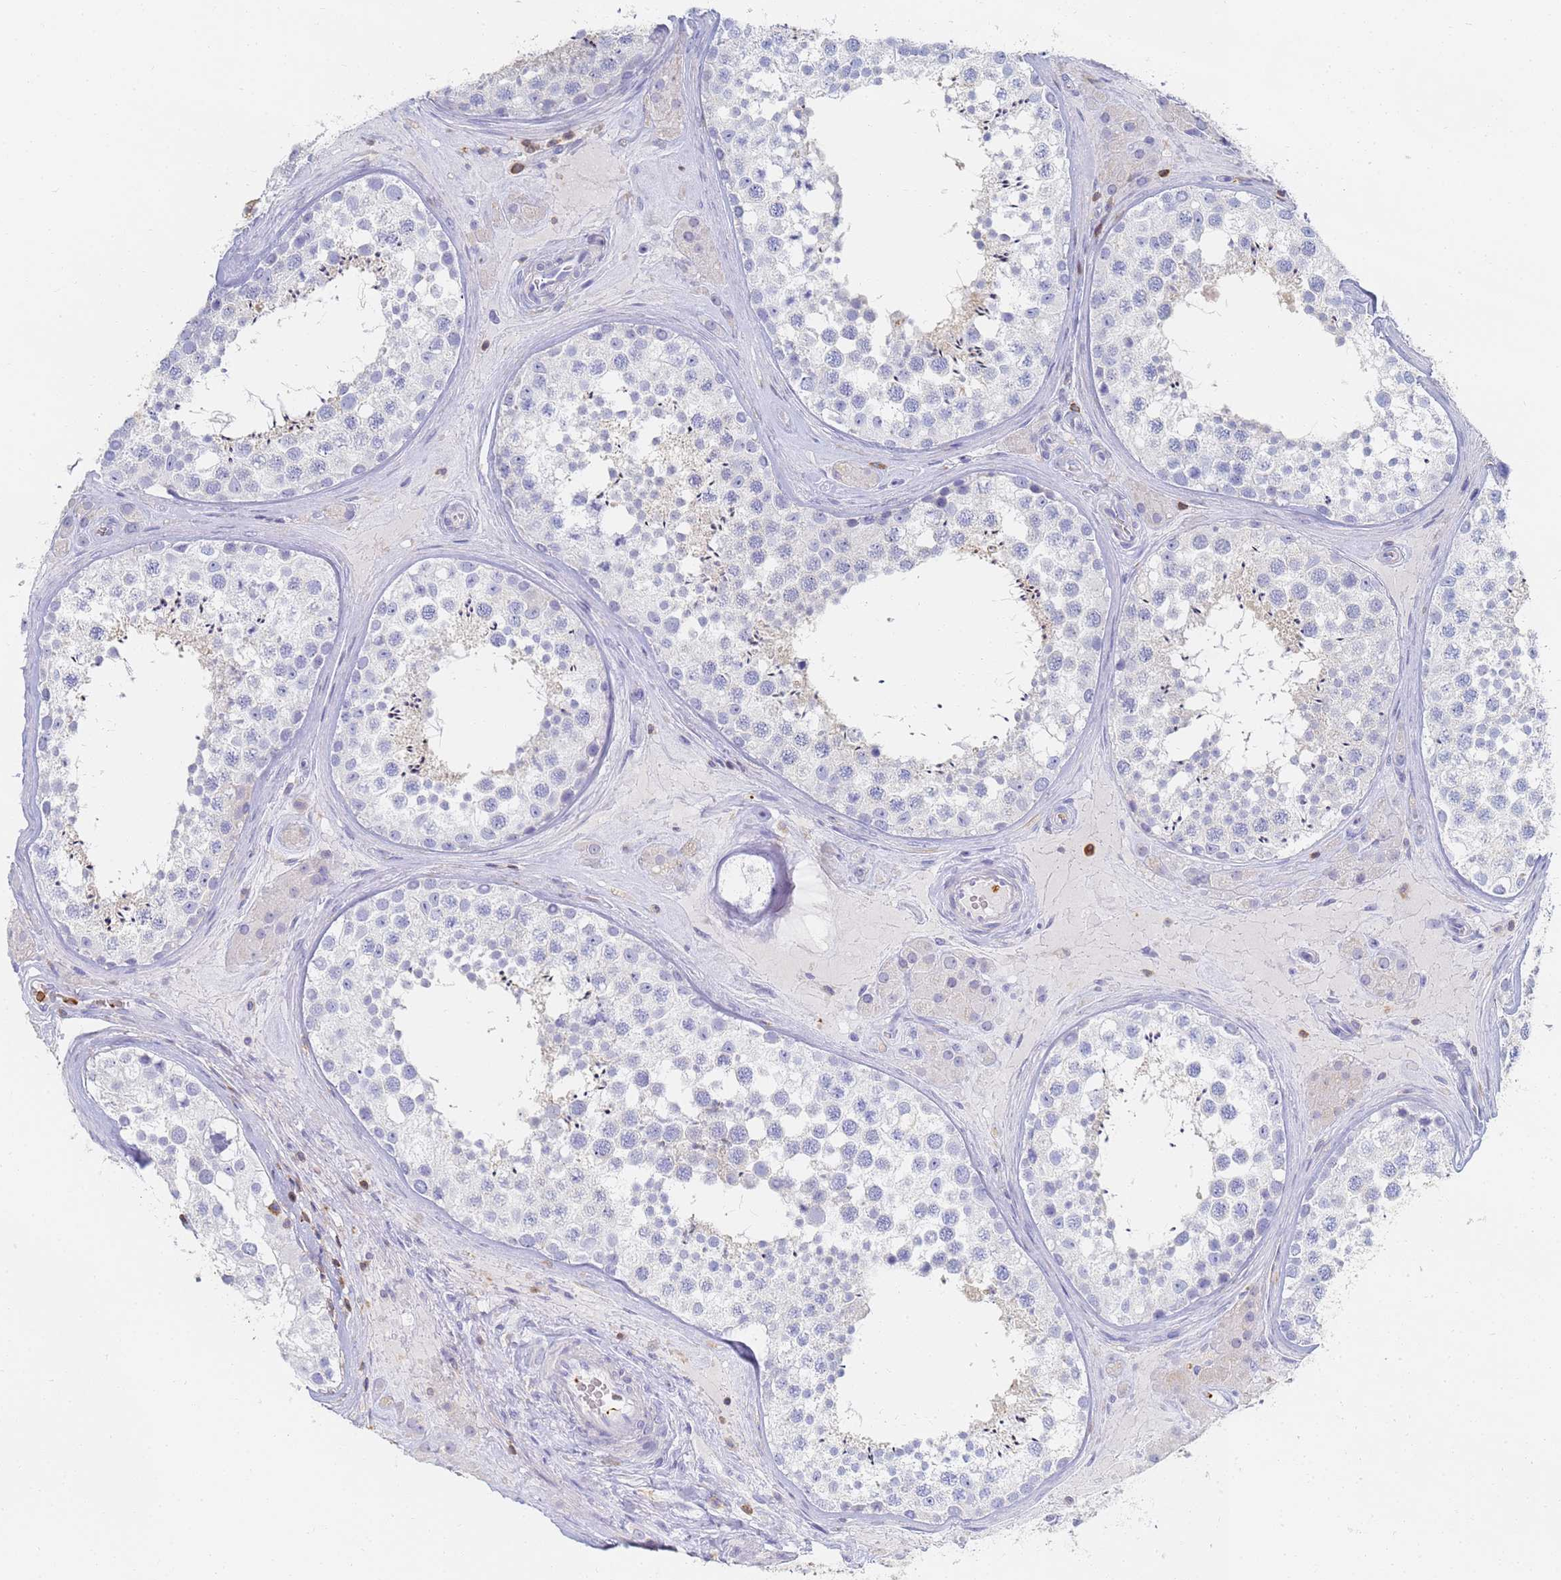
{"staining": {"intensity": "negative", "quantity": "none", "location": "none"}, "tissue": "testis", "cell_type": "Cells in seminiferous ducts", "image_type": "normal", "snomed": [{"axis": "morphology", "description": "Normal tissue, NOS"}, {"axis": "topography", "description": "Testis"}], "caption": "Immunohistochemistry histopathology image of unremarkable testis stained for a protein (brown), which shows no positivity in cells in seminiferous ducts. (Stains: DAB immunohistochemistry with hematoxylin counter stain, Microscopy: brightfield microscopy at high magnification).", "gene": "BIN2", "patient": {"sex": "male", "age": 46}}